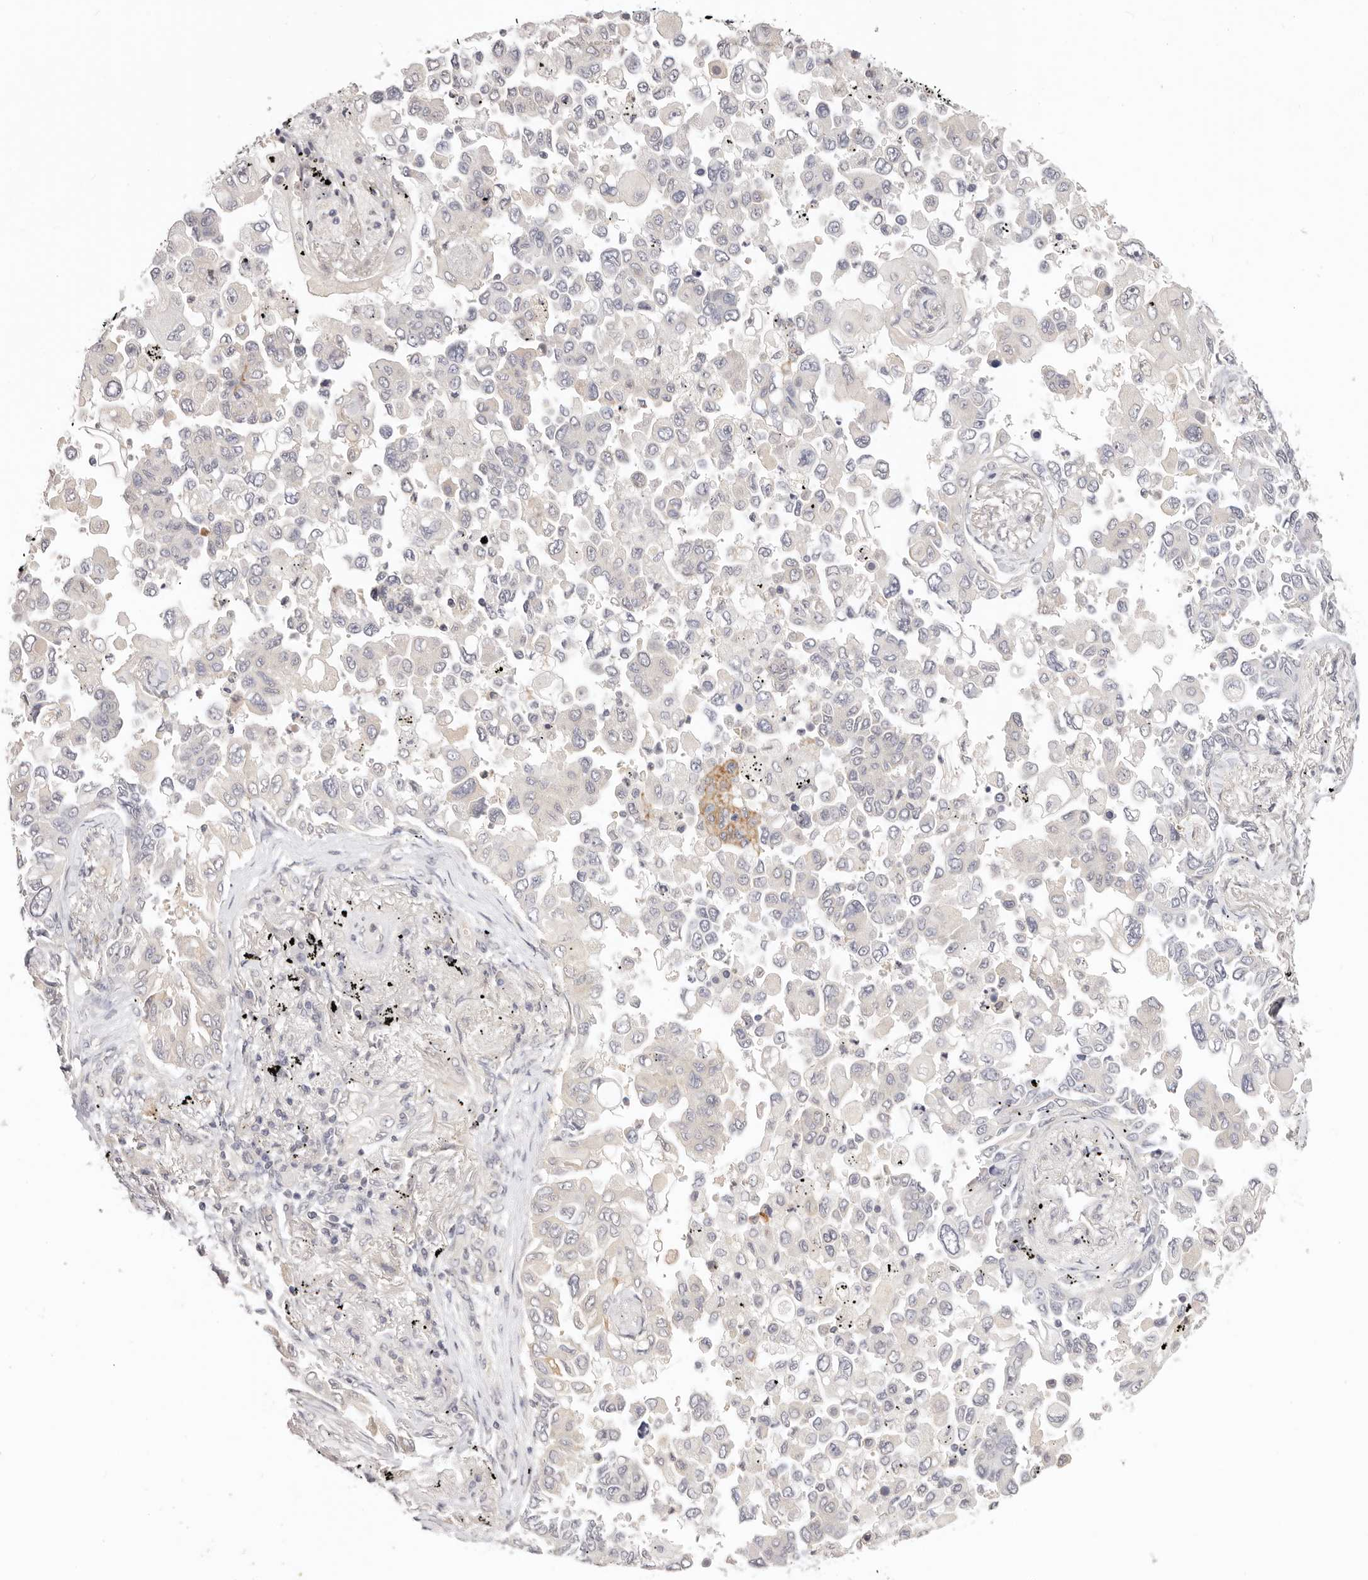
{"staining": {"intensity": "negative", "quantity": "none", "location": "none"}, "tissue": "lung cancer", "cell_type": "Tumor cells", "image_type": "cancer", "snomed": [{"axis": "morphology", "description": "Adenocarcinoma, NOS"}, {"axis": "topography", "description": "Lung"}], "caption": "This is an immunohistochemistry histopathology image of lung adenocarcinoma. There is no expression in tumor cells.", "gene": "GGPS1", "patient": {"sex": "female", "age": 67}}